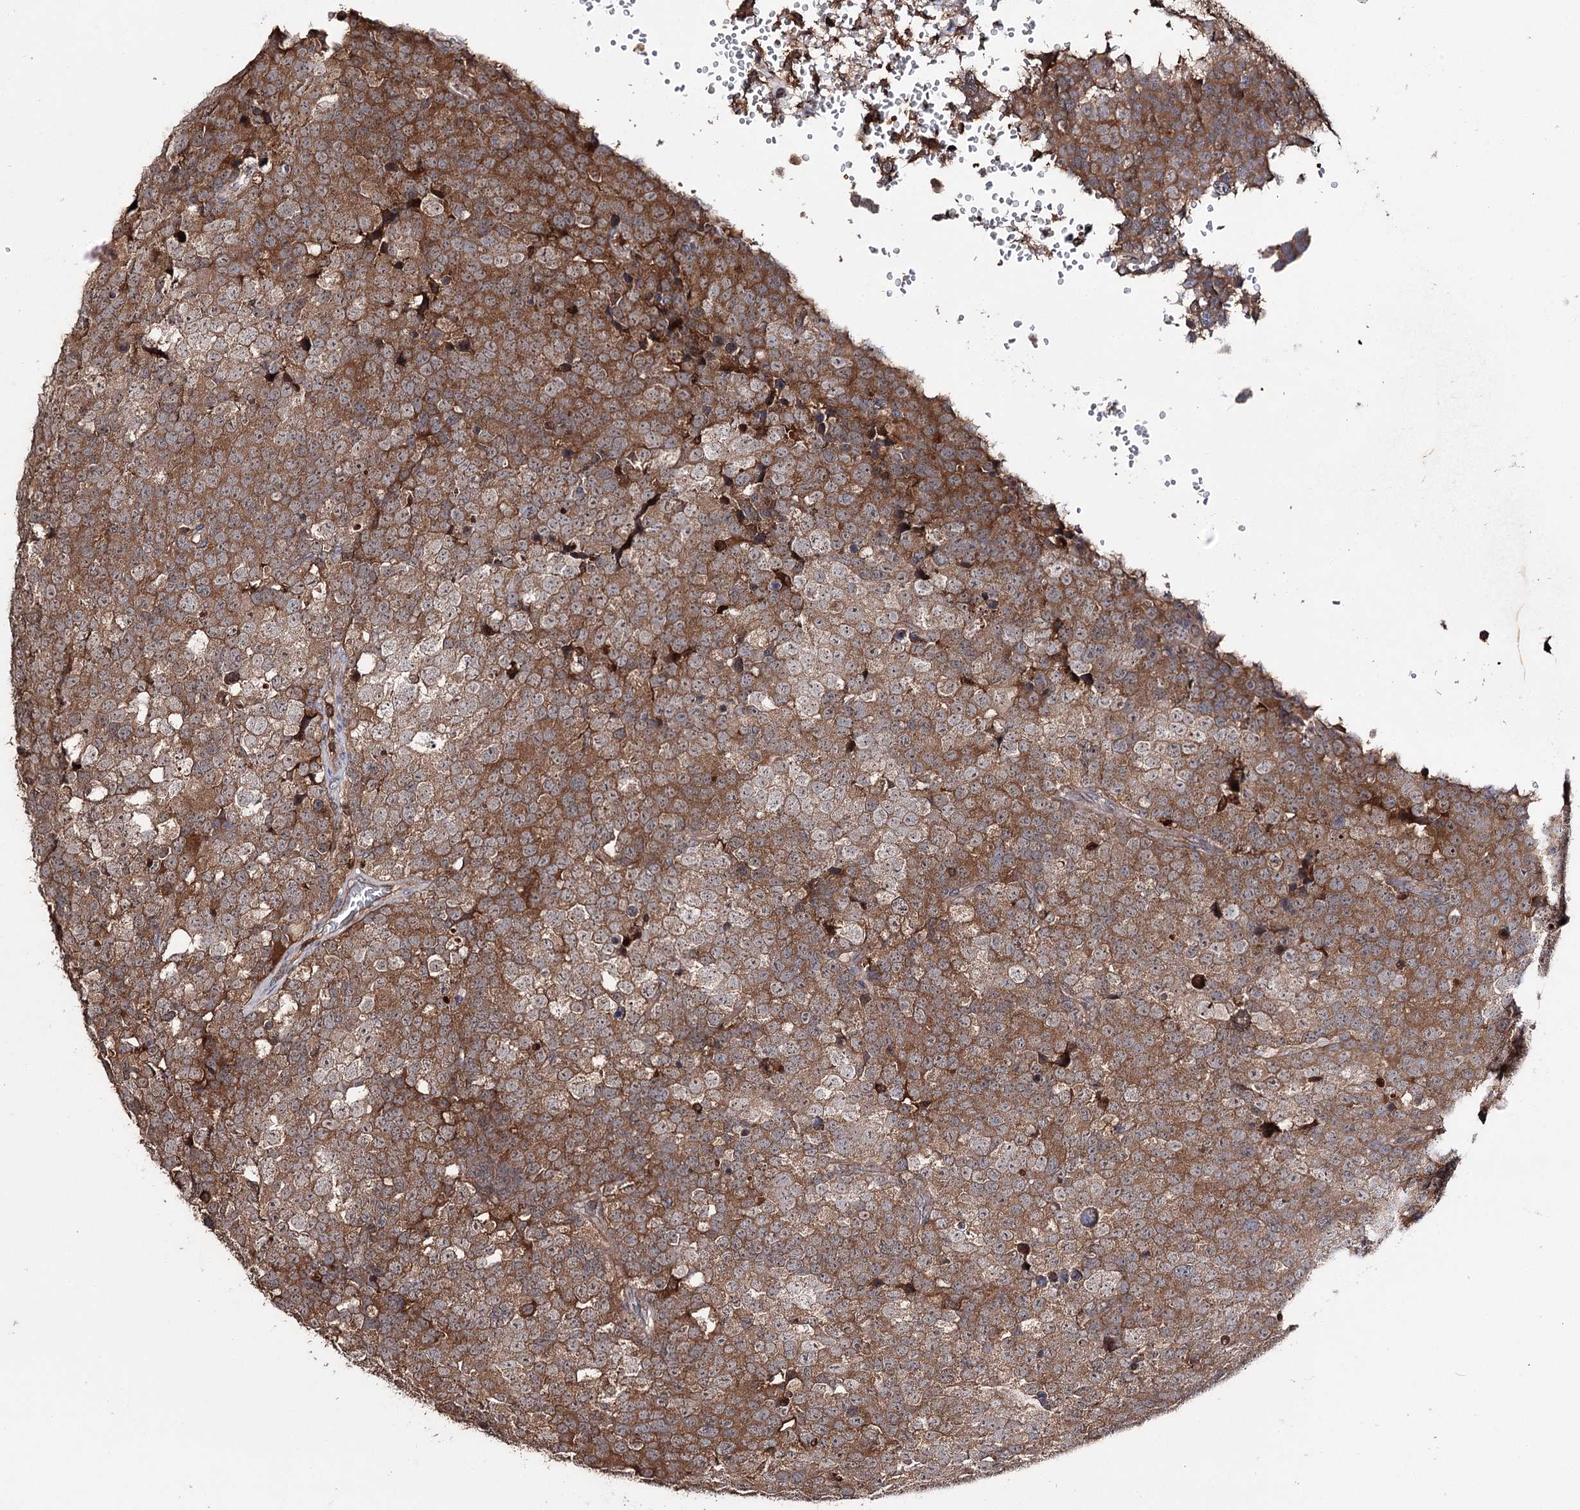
{"staining": {"intensity": "moderate", "quantity": ">75%", "location": "cytoplasmic/membranous"}, "tissue": "testis cancer", "cell_type": "Tumor cells", "image_type": "cancer", "snomed": [{"axis": "morphology", "description": "Seminoma, NOS"}, {"axis": "topography", "description": "Testis"}], "caption": "Approximately >75% of tumor cells in human testis seminoma demonstrate moderate cytoplasmic/membranous protein expression as visualized by brown immunohistochemical staining.", "gene": "FAM53B", "patient": {"sex": "male", "age": 71}}